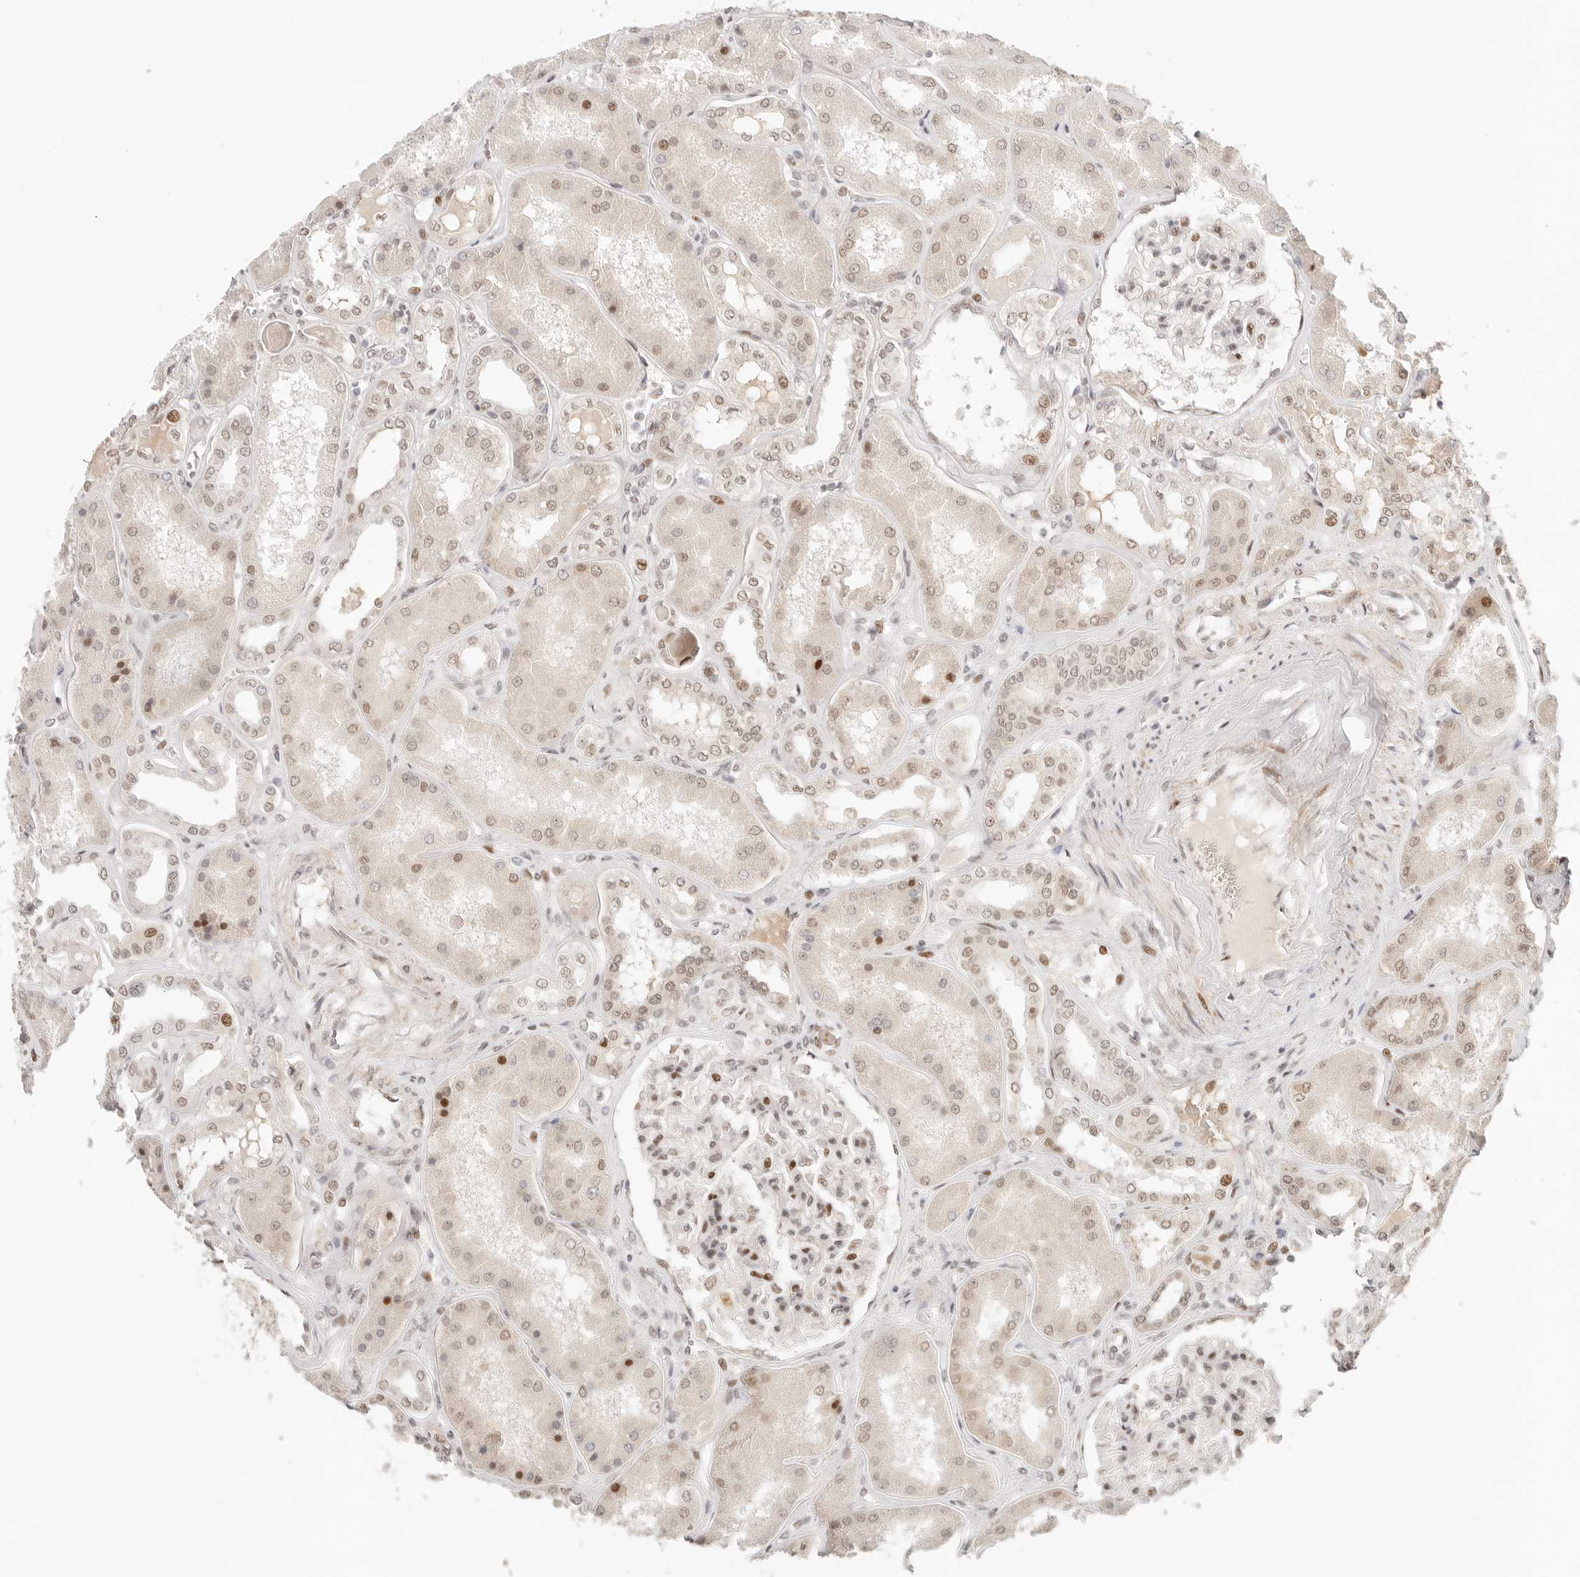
{"staining": {"intensity": "moderate", "quantity": "25%-75%", "location": "nuclear"}, "tissue": "kidney", "cell_type": "Cells in glomeruli", "image_type": "normal", "snomed": [{"axis": "morphology", "description": "Normal tissue, NOS"}, {"axis": "topography", "description": "Kidney"}], "caption": "The image demonstrates staining of unremarkable kidney, revealing moderate nuclear protein expression (brown color) within cells in glomeruli. (IHC, brightfield microscopy, high magnification).", "gene": "HOXC5", "patient": {"sex": "female", "age": 56}}